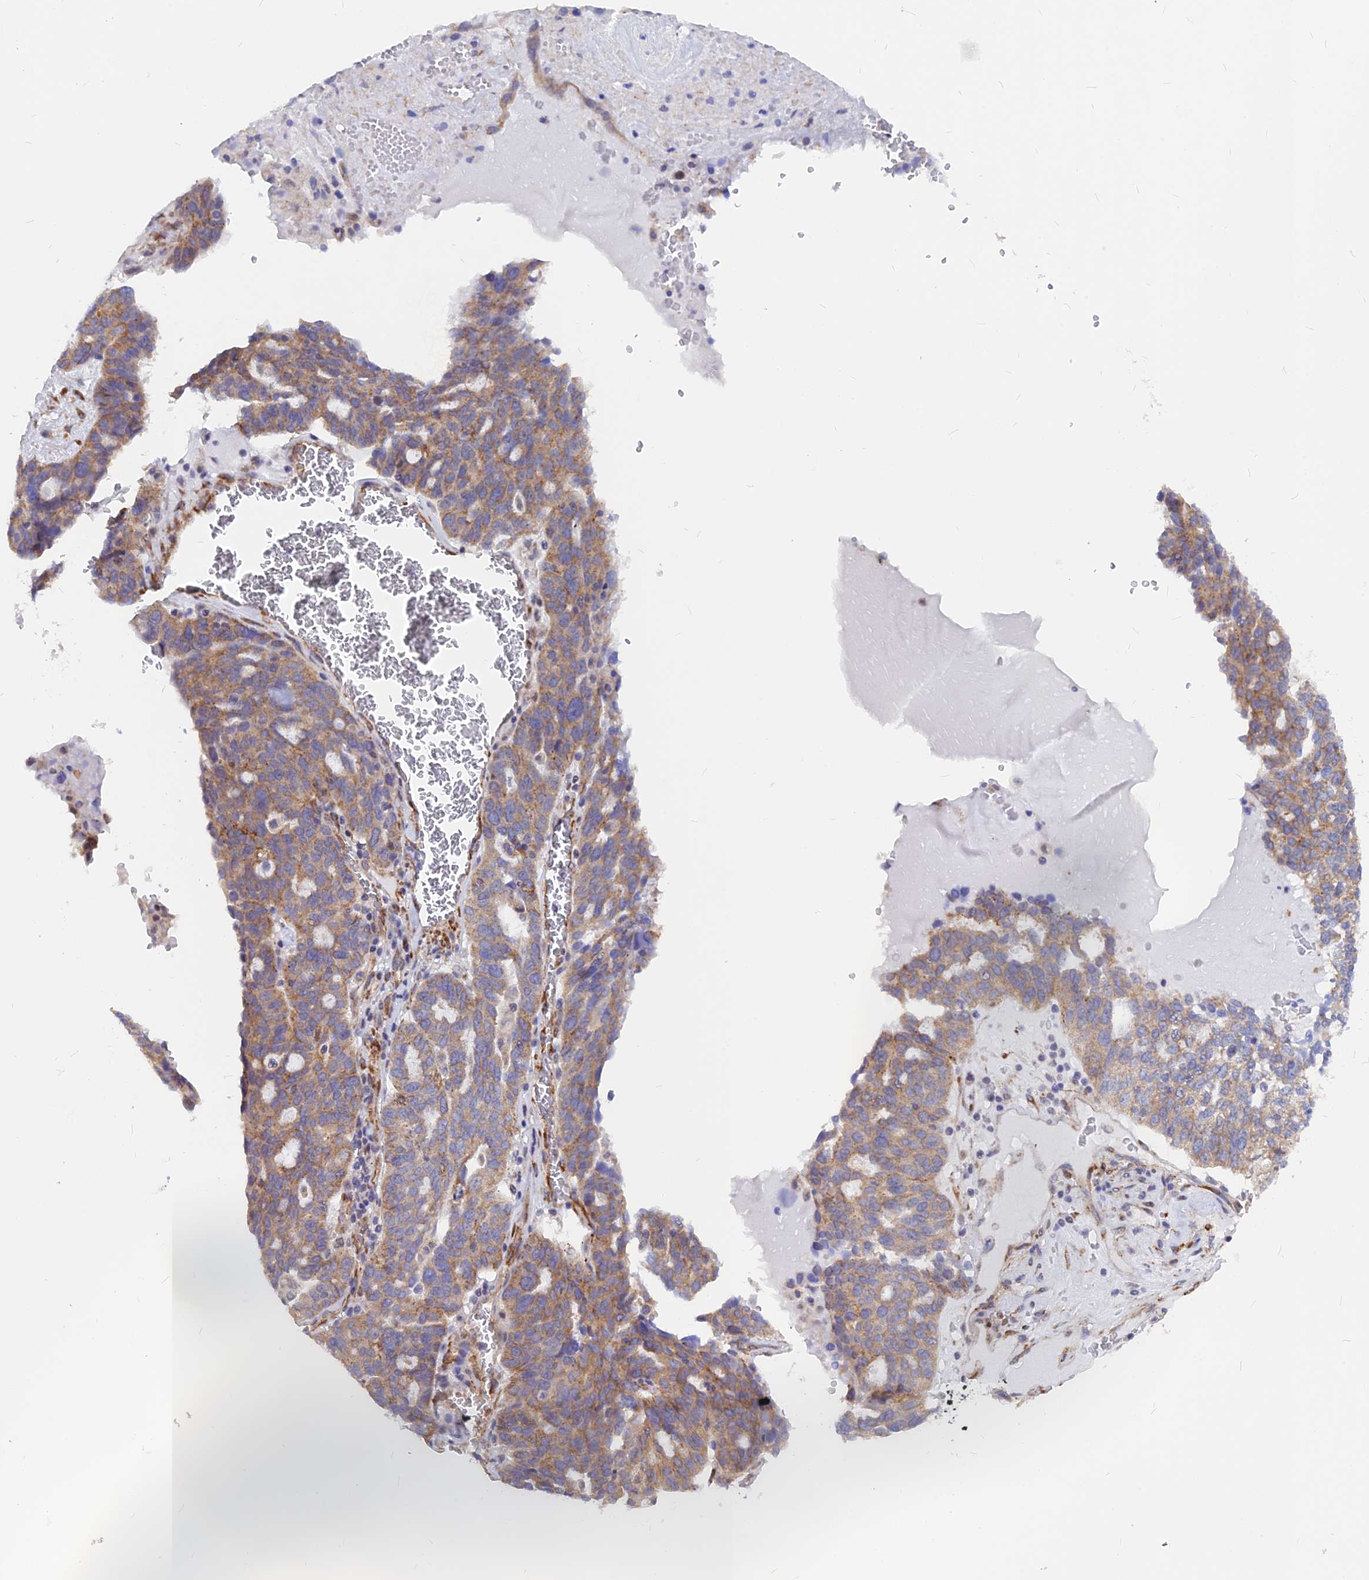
{"staining": {"intensity": "moderate", "quantity": ">75%", "location": "cytoplasmic/membranous"}, "tissue": "ovarian cancer", "cell_type": "Tumor cells", "image_type": "cancer", "snomed": [{"axis": "morphology", "description": "Cystadenocarcinoma, serous, NOS"}, {"axis": "topography", "description": "Ovary"}], "caption": "Human ovarian serous cystadenocarcinoma stained for a protein (brown) reveals moderate cytoplasmic/membranous positive staining in approximately >75% of tumor cells.", "gene": "VSTM2L", "patient": {"sex": "female", "age": 59}}